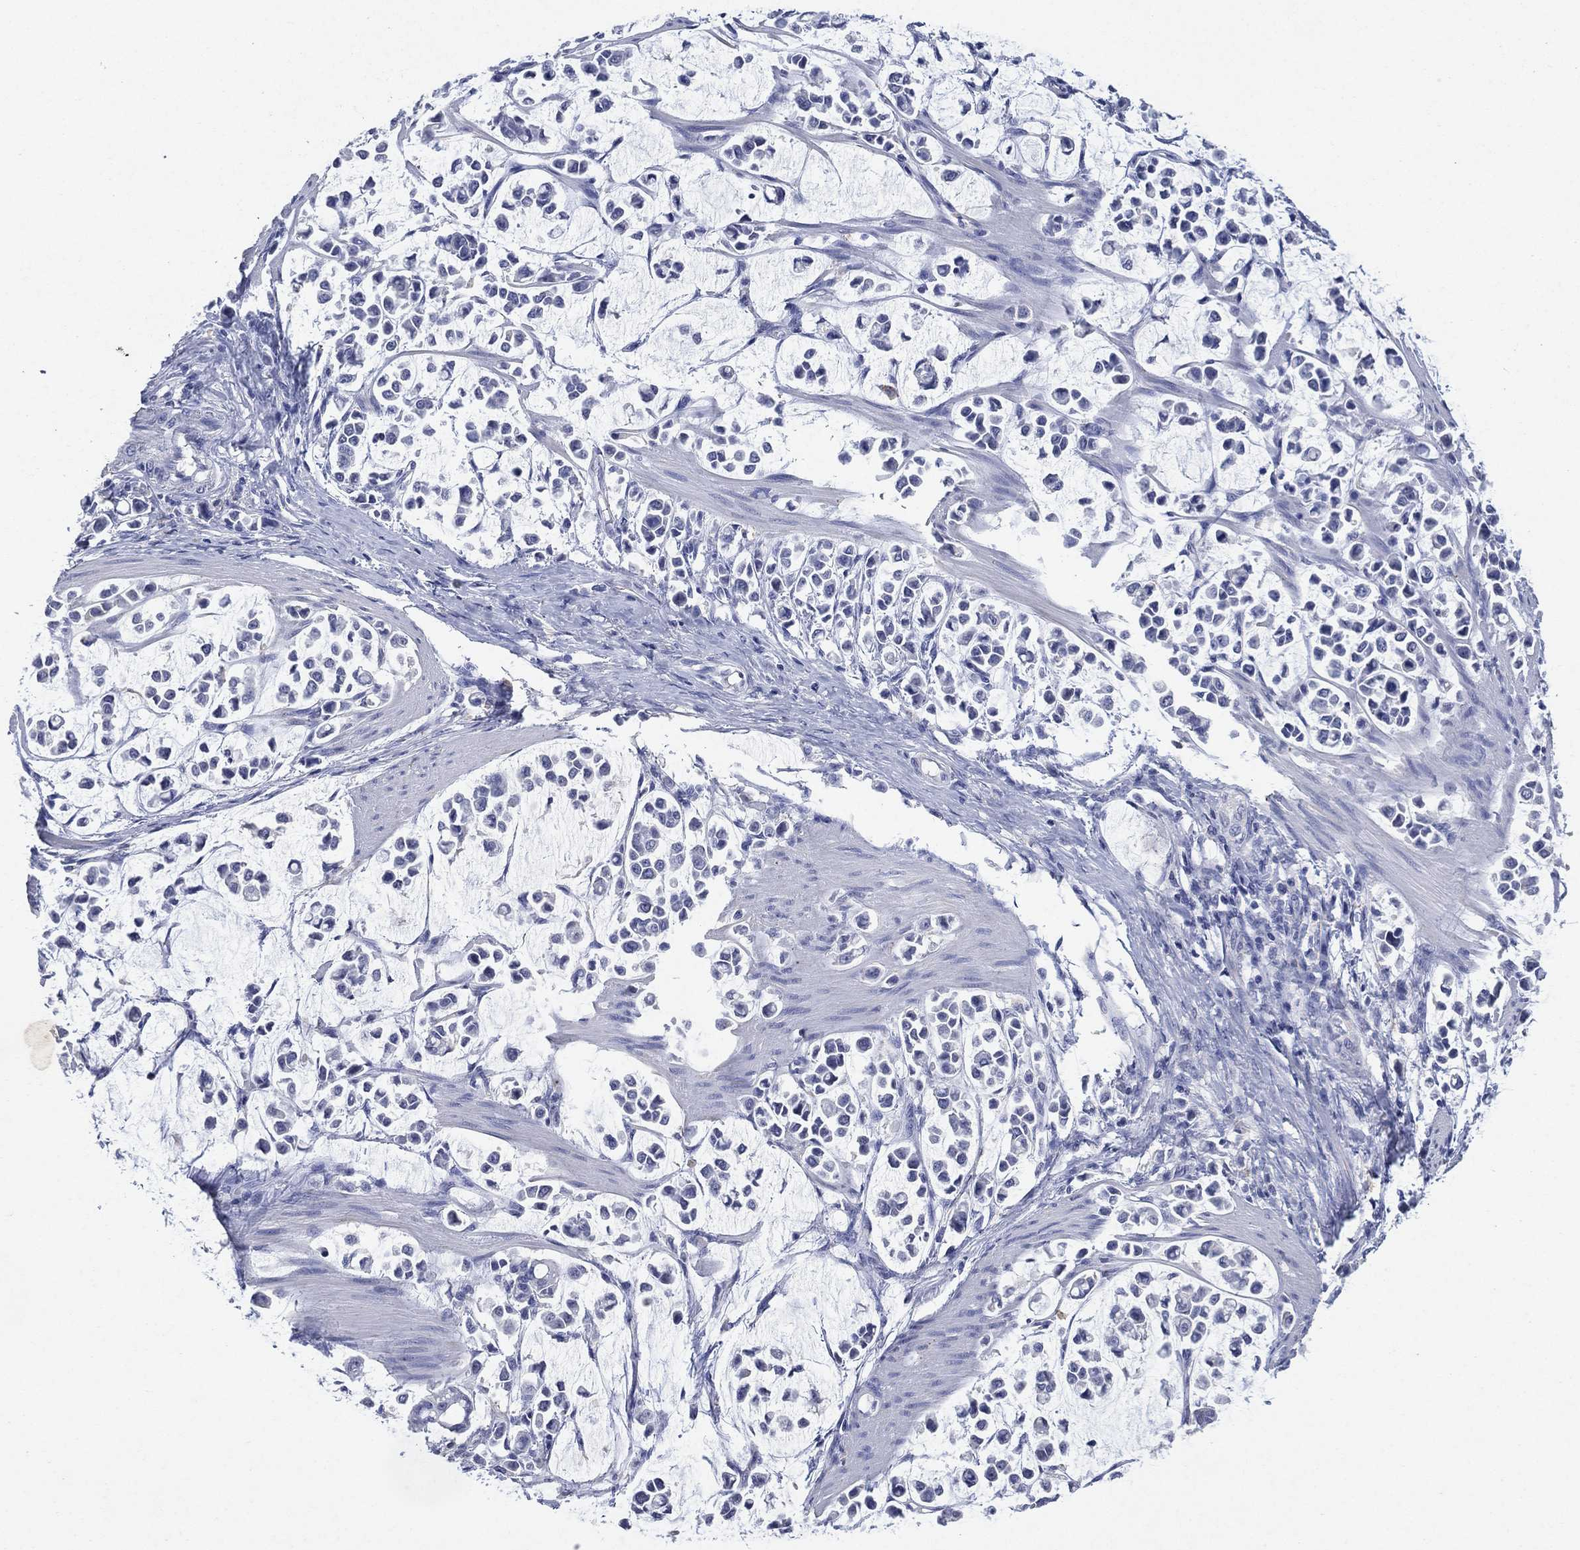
{"staining": {"intensity": "negative", "quantity": "none", "location": "none"}, "tissue": "stomach cancer", "cell_type": "Tumor cells", "image_type": "cancer", "snomed": [{"axis": "morphology", "description": "Adenocarcinoma, NOS"}, {"axis": "topography", "description": "Stomach"}], "caption": "The histopathology image demonstrates no staining of tumor cells in stomach cancer (adenocarcinoma).", "gene": "FSCN2", "patient": {"sex": "male", "age": 82}}